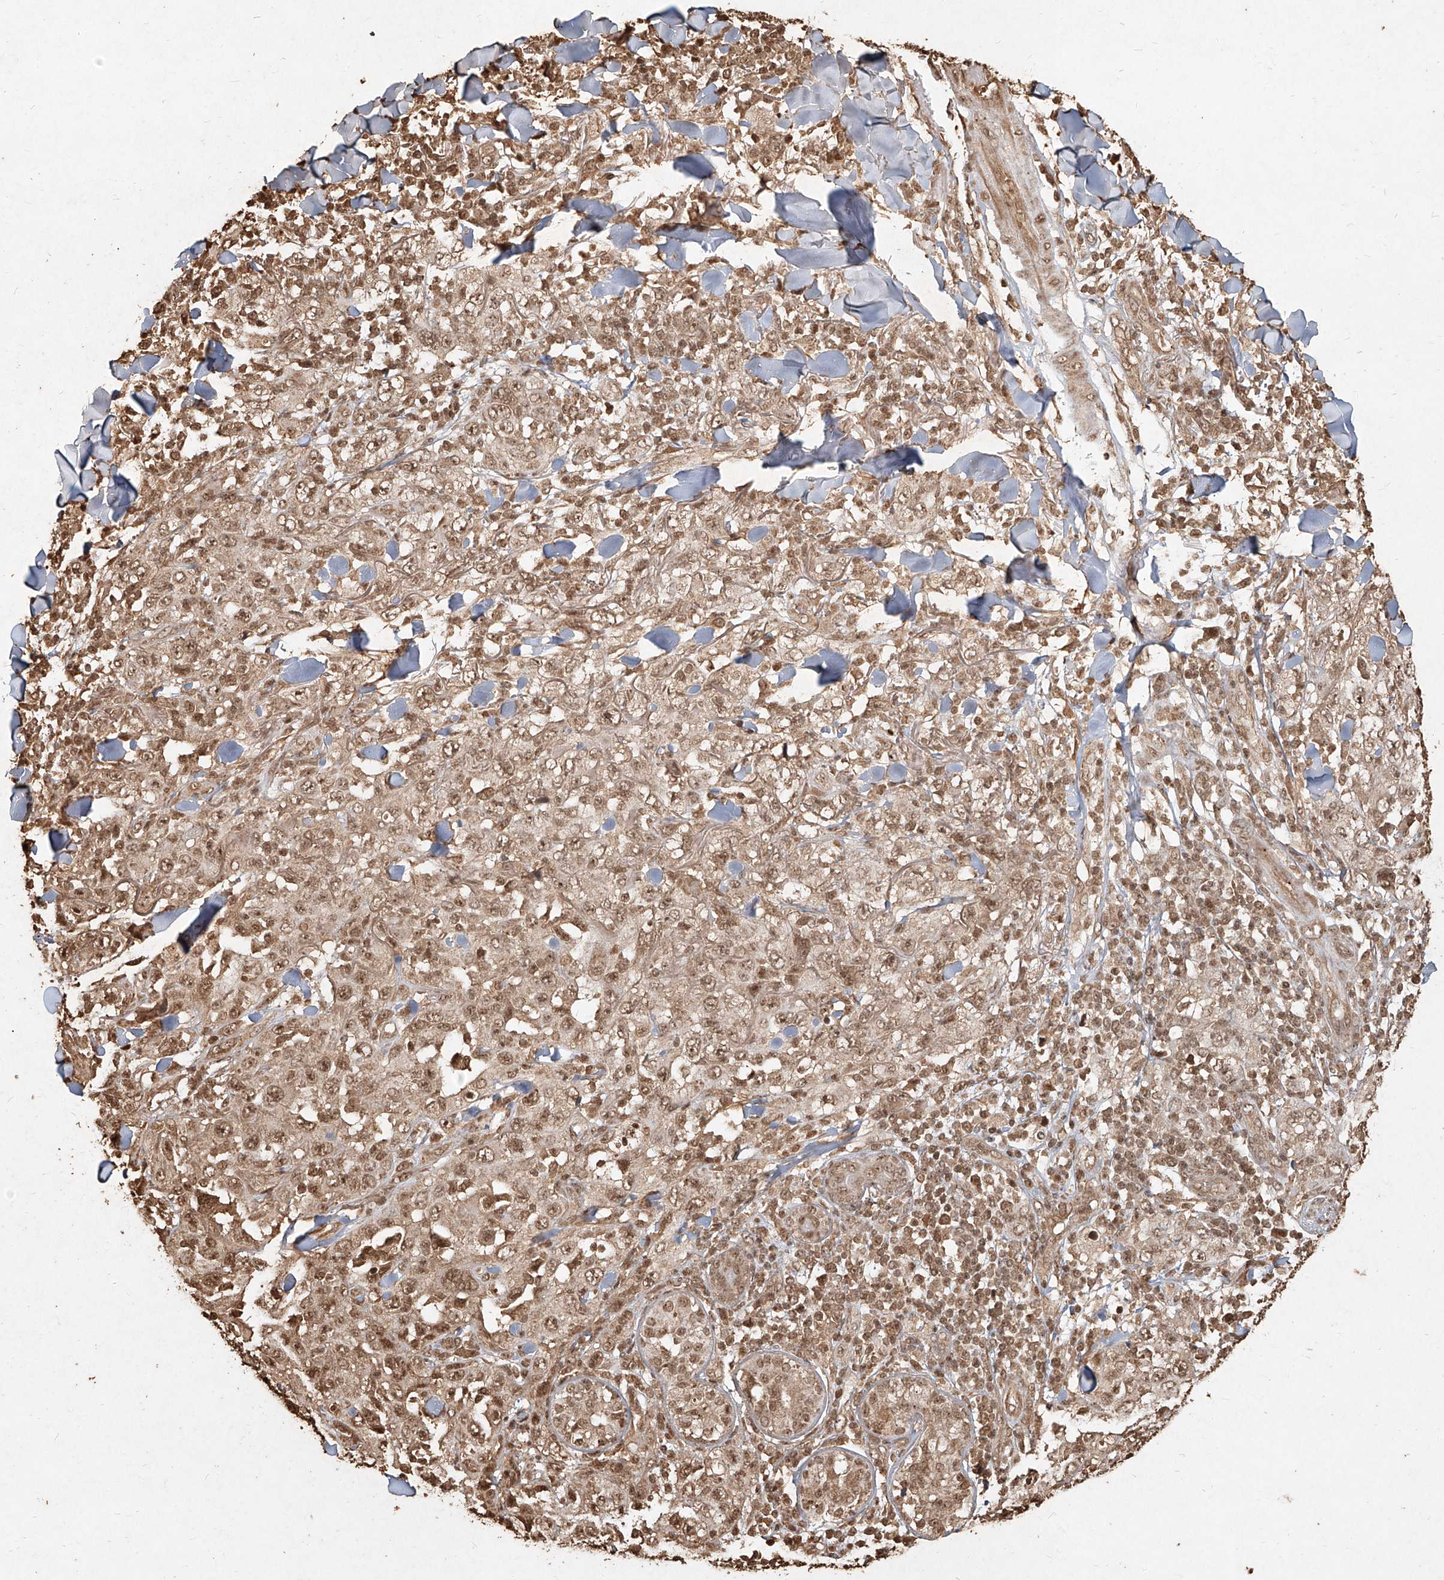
{"staining": {"intensity": "moderate", "quantity": ">75%", "location": "nuclear"}, "tissue": "skin cancer", "cell_type": "Tumor cells", "image_type": "cancer", "snomed": [{"axis": "morphology", "description": "Squamous cell carcinoma, NOS"}, {"axis": "topography", "description": "Skin"}], "caption": "Immunohistochemistry of skin squamous cell carcinoma reveals medium levels of moderate nuclear staining in approximately >75% of tumor cells. (brown staining indicates protein expression, while blue staining denotes nuclei).", "gene": "UBE2K", "patient": {"sex": "female", "age": 88}}